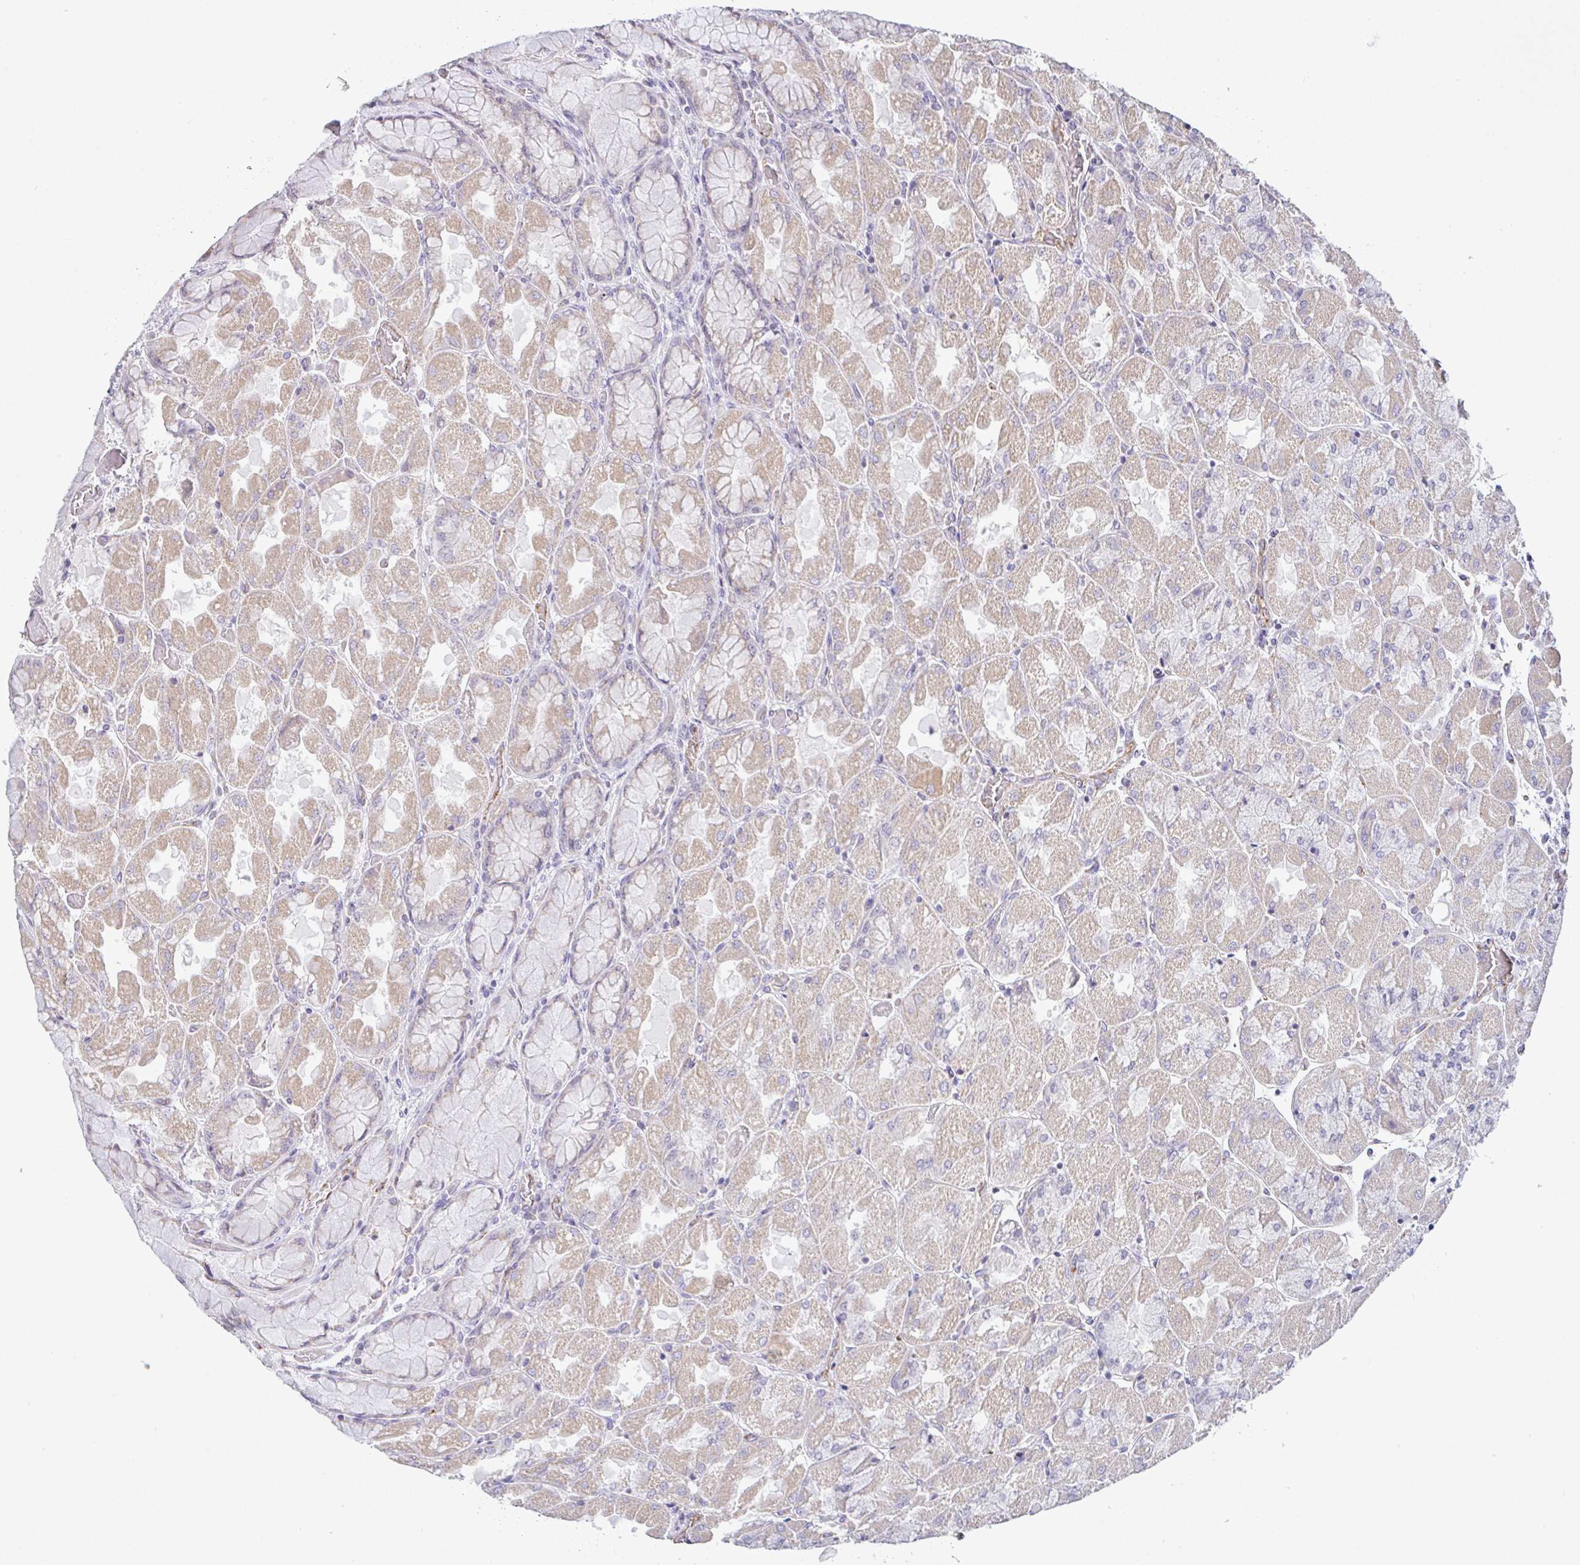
{"staining": {"intensity": "moderate", "quantity": "25%-75%", "location": "cytoplasmic/membranous"}, "tissue": "stomach", "cell_type": "Glandular cells", "image_type": "normal", "snomed": [{"axis": "morphology", "description": "Normal tissue, NOS"}, {"axis": "topography", "description": "Stomach"}], "caption": "Protein analysis of unremarkable stomach shows moderate cytoplasmic/membranous expression in approximately 25%-75% of glandular cells. (brown staining indicates protein expression, while blue staining denotes nuclei).", "gene": "PLCD4", "patient": {"sex": "female", "age": 61}}